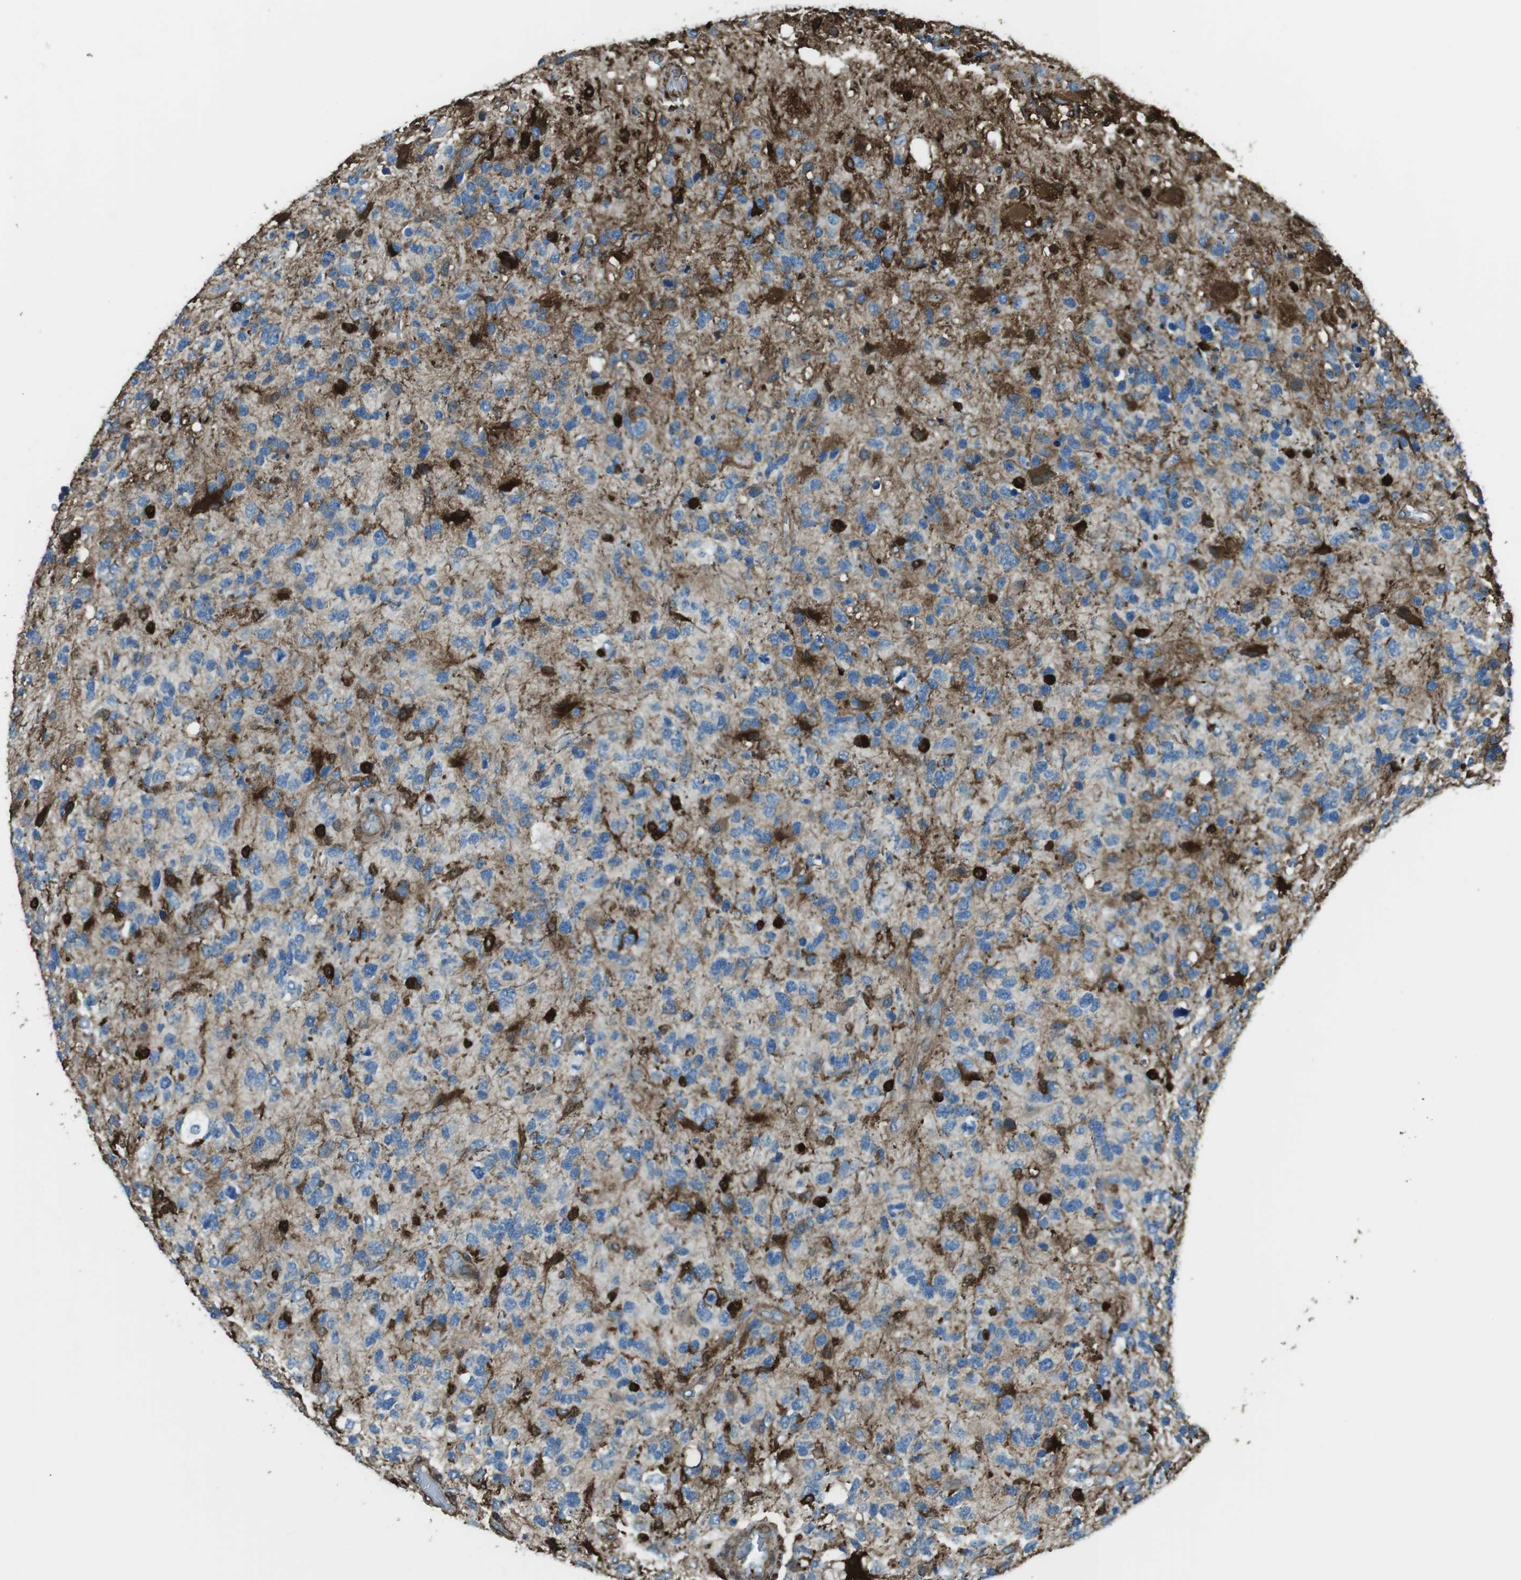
{"staining": {"intensity": "strong", "quantity": "25%-75%", "location": "cytoplasmic/membranous"}, "tissue": "glioma", "cell_type": "Tumor cells", "image_type": "cancer", "snomed": [{"axis": "morphology", "description": "Glioma, malignant, High grade"}, {"axis": "topography", "description": "Brain"}], "caption": "DAB immunohistochemical staining of human glioma shows strong cytoplasmic/membranous protein expression in about 25%-75% of tumor cells. (Stains: DAB in brown, nuclei in blue, Microscopy: brightfield microscopy at high magnification).", "gene": "SFT2D1", "patient": {"sex": "female", "age": 58}}